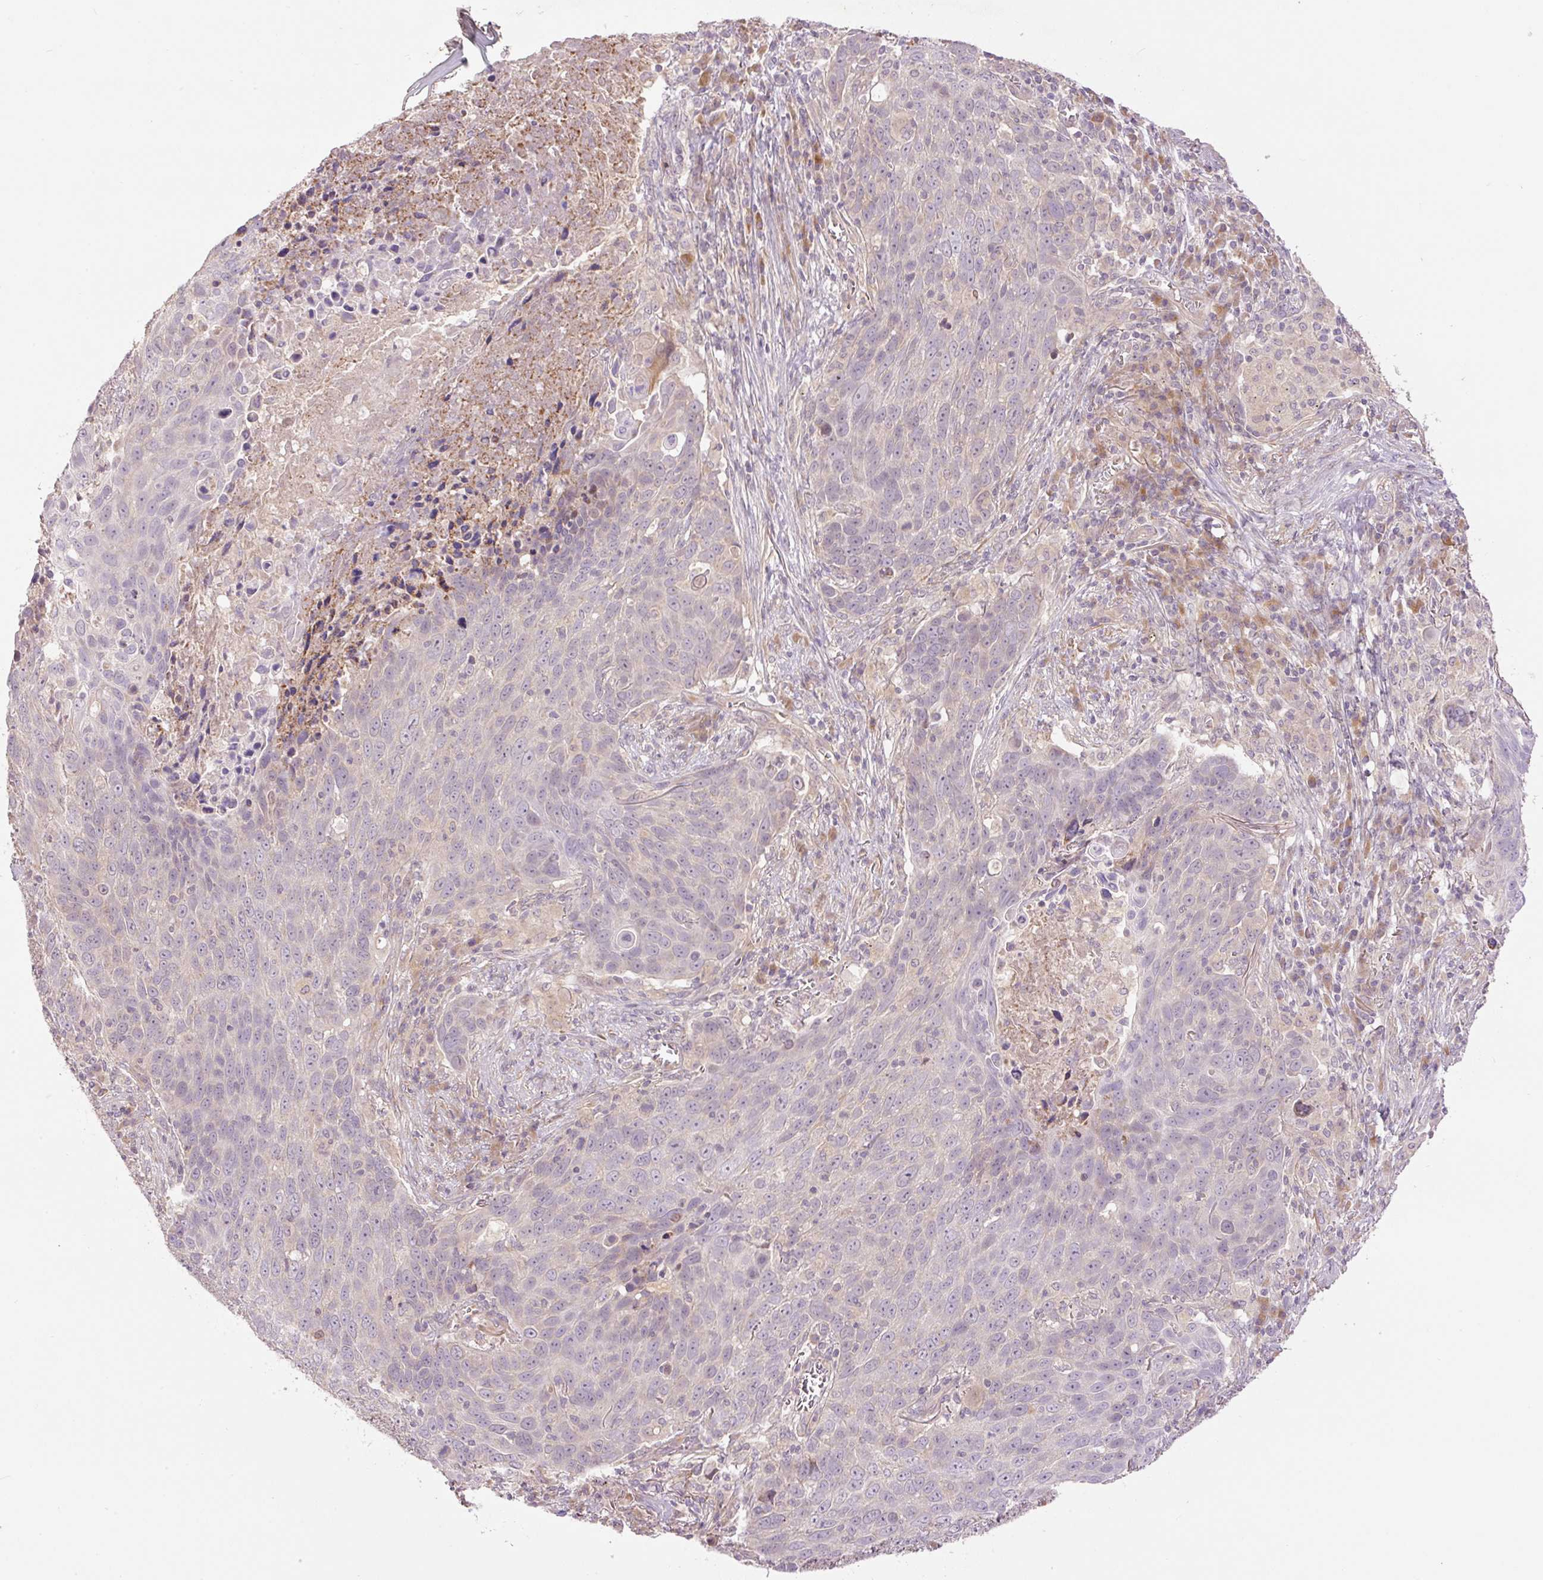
{"staining": {"intensity": "negative", "quantity": "none", "location": "none"}, "tissue": "lung cancer", "cell_type": "Tumor cells", "image_type": "cancer", "snomed": [{"axis": "morphology", "description": "Squamous cell carcinoma, NOS"}, {"axis": "topography", "description": "Lung"}], "caption": "An immunohistochemistry image of lung cancer is shown. There is no staining in tumor cells of lung cancer.", "gene": "SLC29A3", "patient": {"sex": "male", "age": 78}}